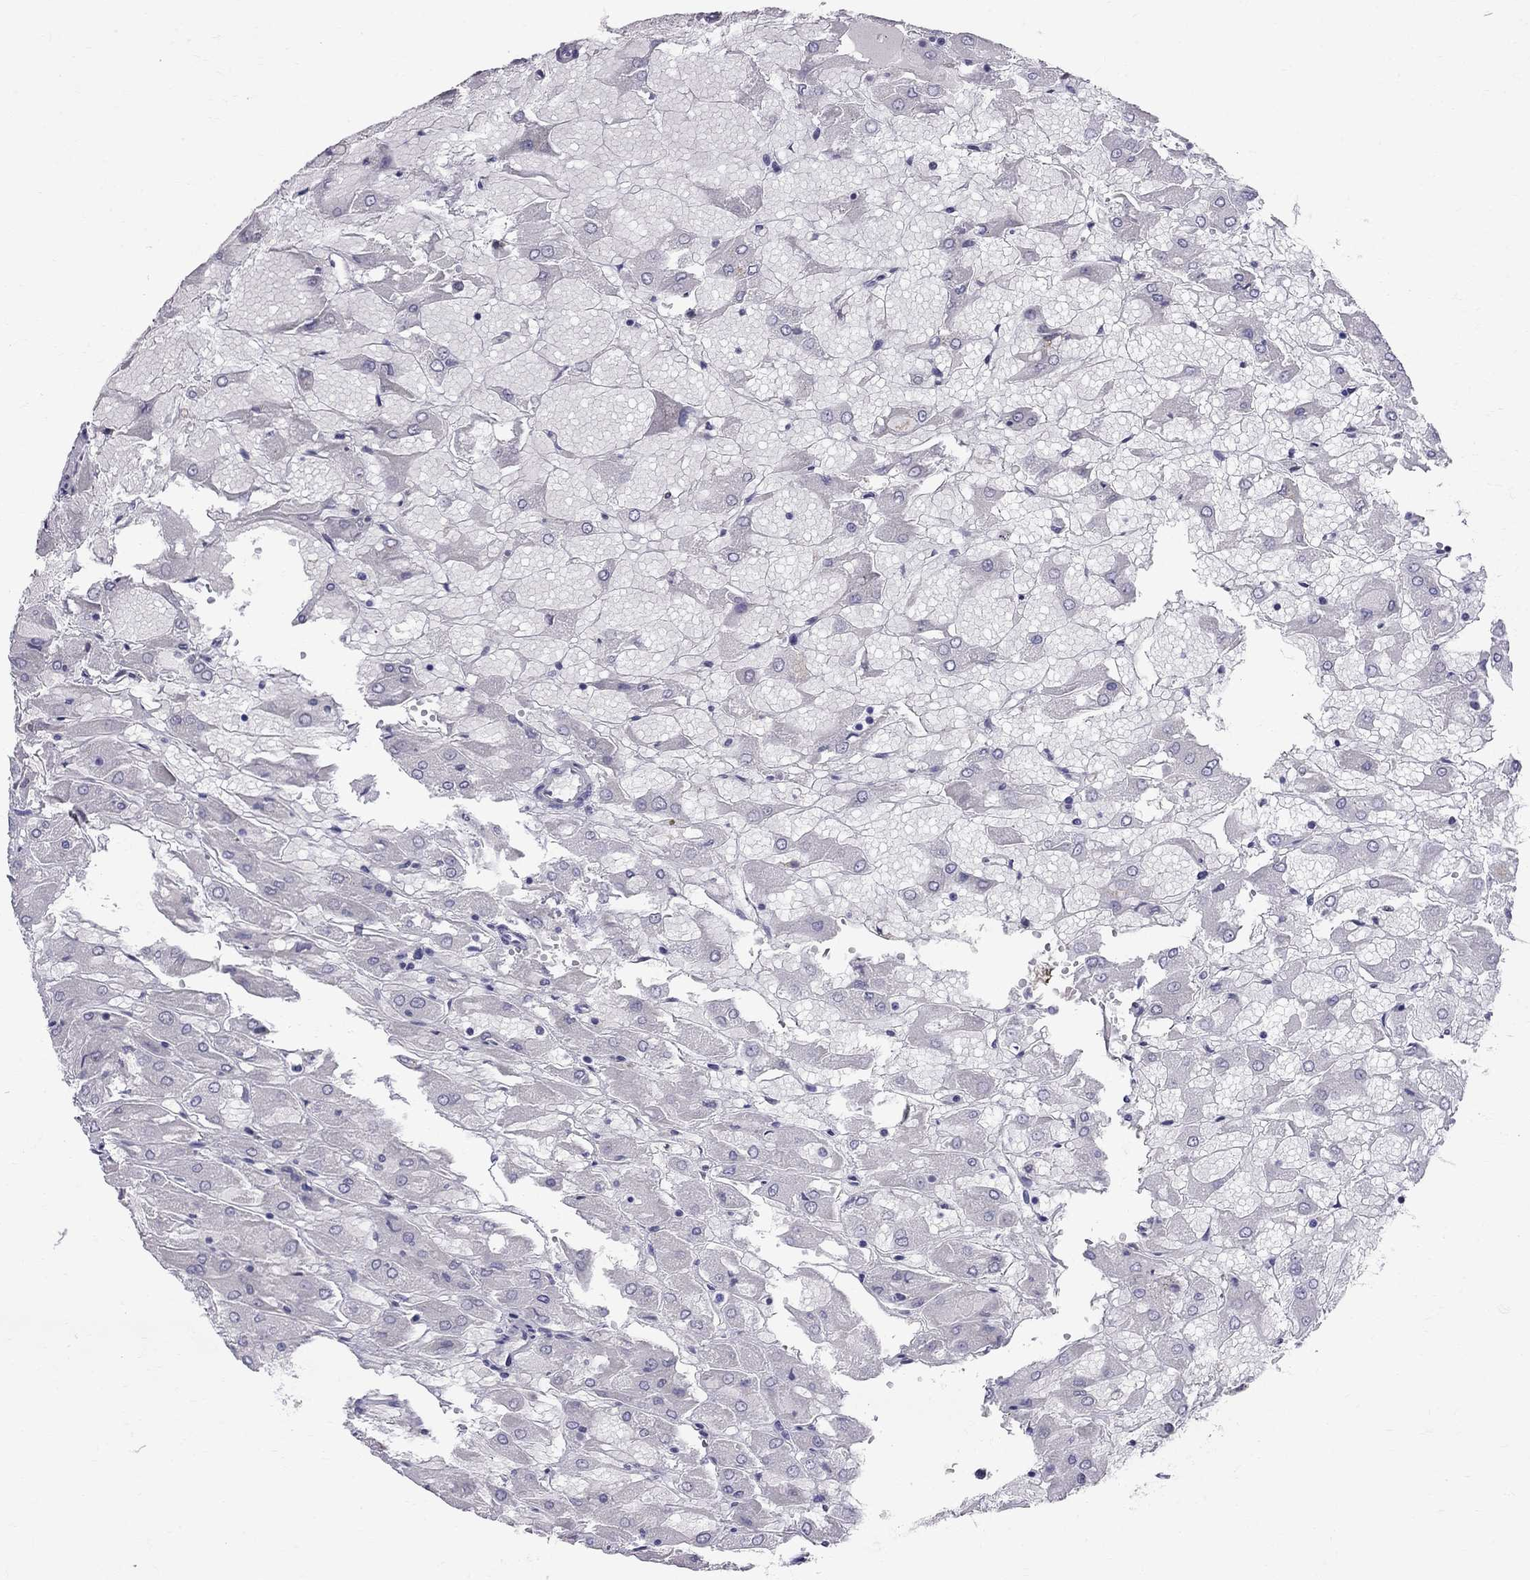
{"staining": {"intensity": "negative", "quantity": "none", "location": "none"}, "tissue": "renal cancer", "cell_type": "Tumor cells", "image_type": "cancer", "snomed": [{"axis": "morphology", "description": "Adenocarcinoma, NOS"}, {"axis": "topography", "description": "Kidney"}], "caption": "Immunohistochemical staining of renal cancer reveals no significant staining in tumor cells. The staining is performed using DAB (3,3'-diaminobenzidine) brown chromogen with nuclei counter-stained in using hematoxylin.", "gene": "MUC15", "patient": {"sex": "male", "age": 72}}